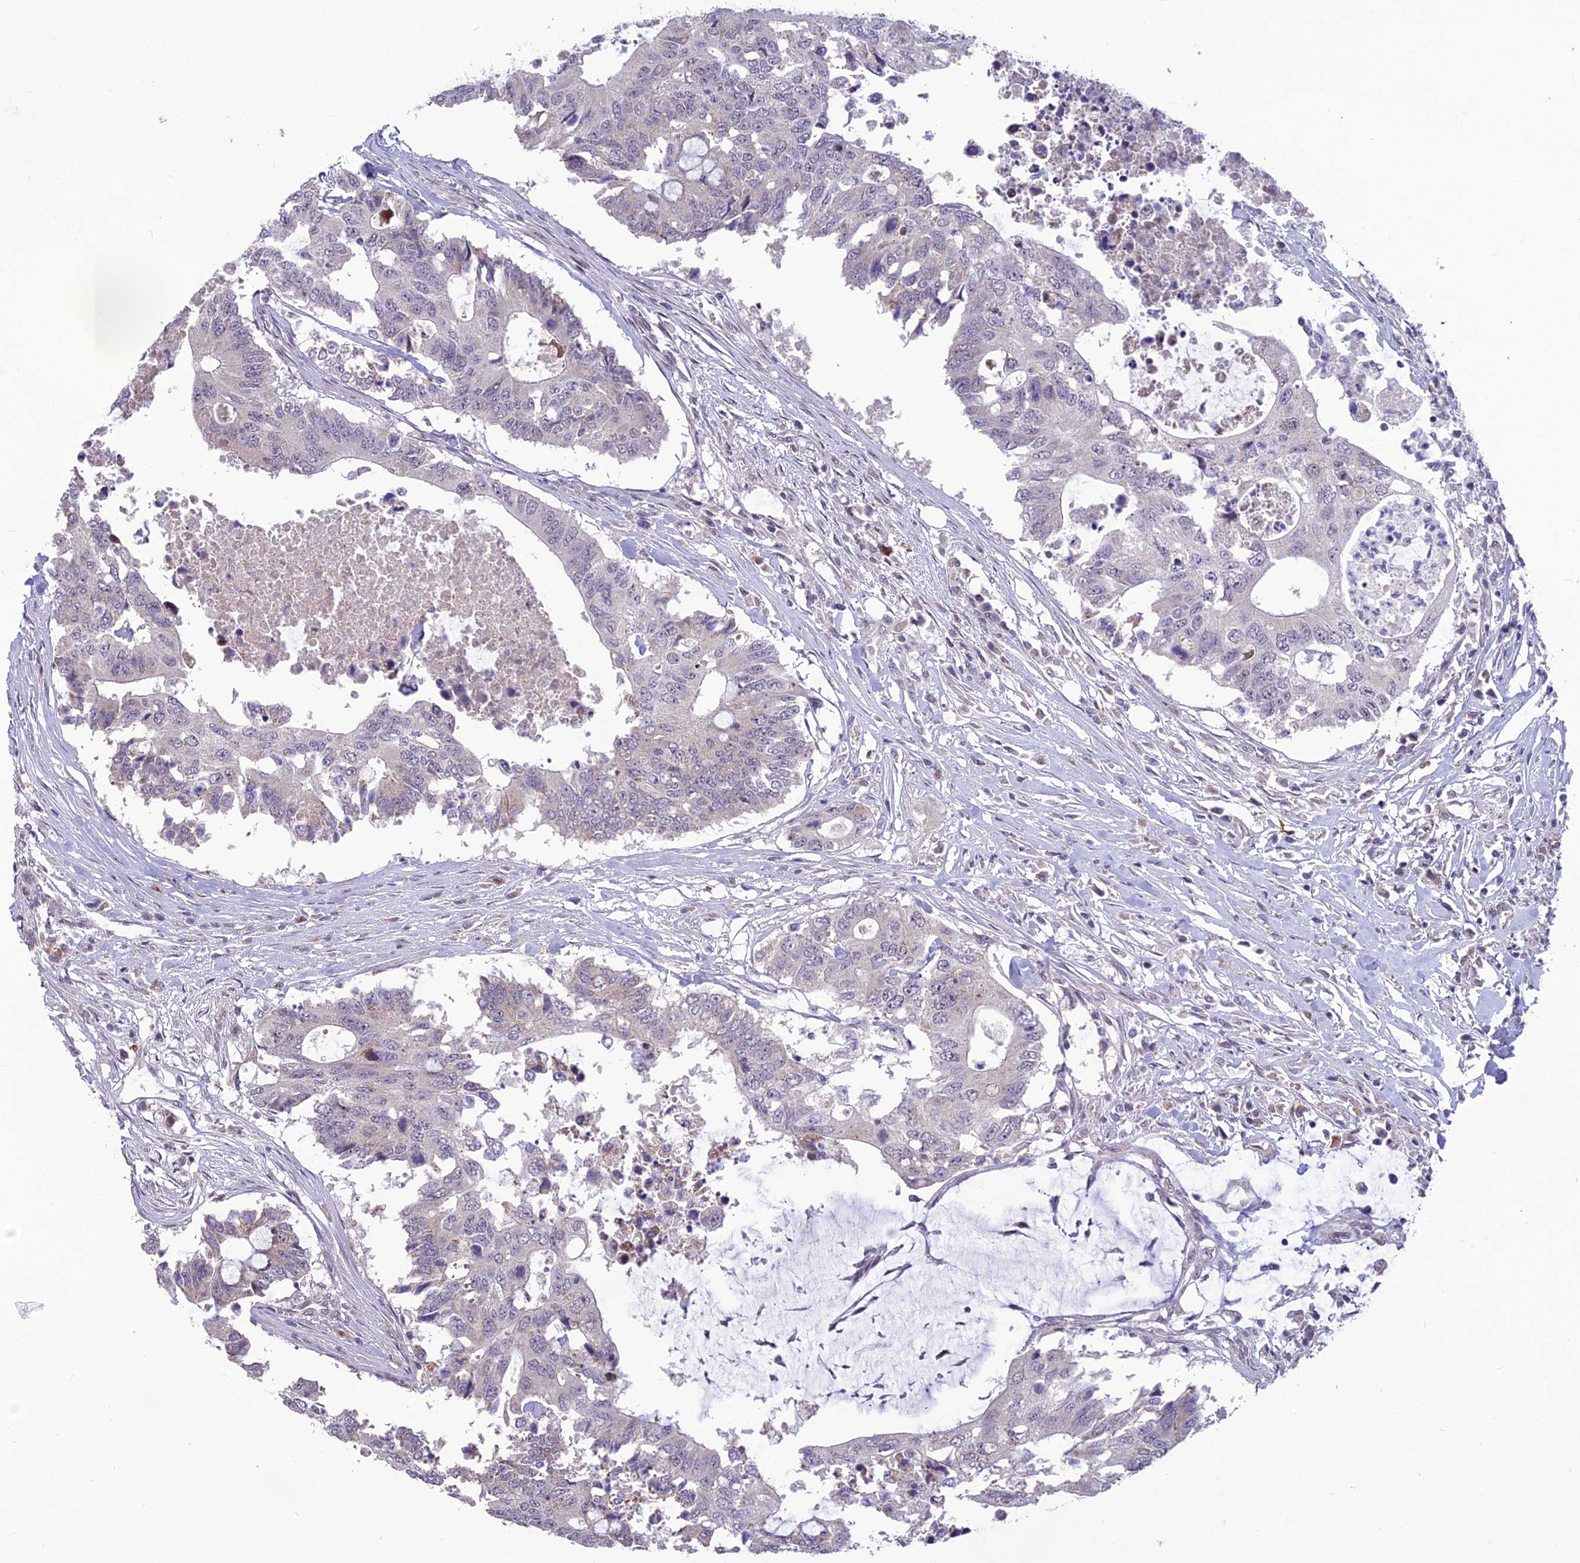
{"staining": {"intensity": "negative", "quantity": "none", "location": "none"}, "tissue": "colorectal cancer", "cell_type": "Tumor cells", "image_type": "cancer", "snomed": [{"axis": "morphology", "description": "Adenocarcinoma, NOS"}, {"axis": "topography", "description": "Colon"}], "caption": "Photomicrograph shows no protein expression in tumor cells of colorectal cancer (adenocarcinoma) tissue.", "gene": "FBRS", "patient": {"sex": "male", "age": 71}}